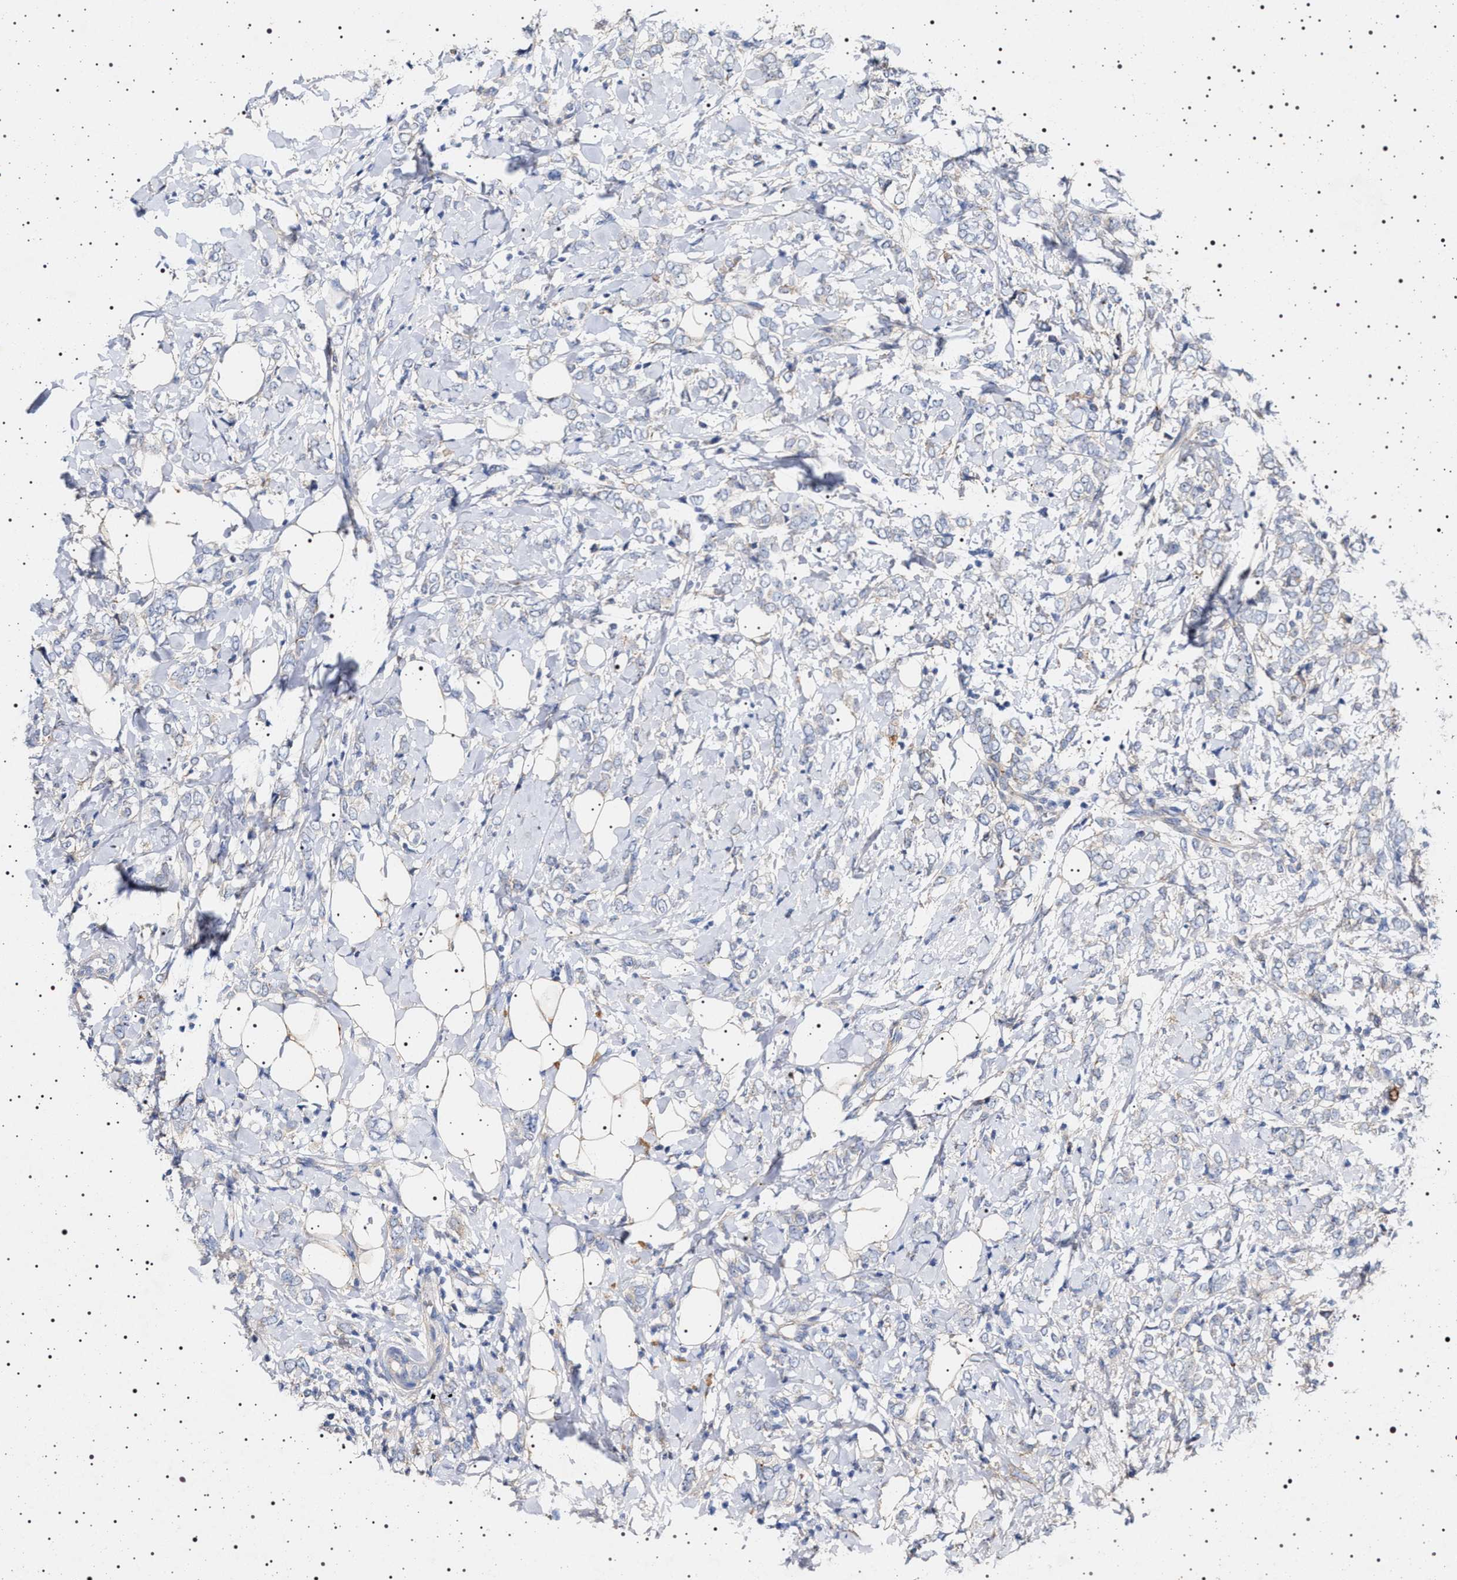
{"staining": {"intensity": "negative", "quantity": "none", "location": "none"}, "tissue": "breast cancer", "cell_type": "Tumor cells", "image_type": "cancer", "snomed": [{"axis": "morphology", "description": "Normal tissue, NOS"}, {"axis": "morphology", "description": "Lobular carcinoma"}, {"axis": "topography", "description": "Breast"}], "caption": "A micrograph of lobular carcinoma (breast) stained for a protein reveals no brown staining in tumor cells.", "gene": "NAALADL2", "patient": {"sex": "female", "age": 47}}